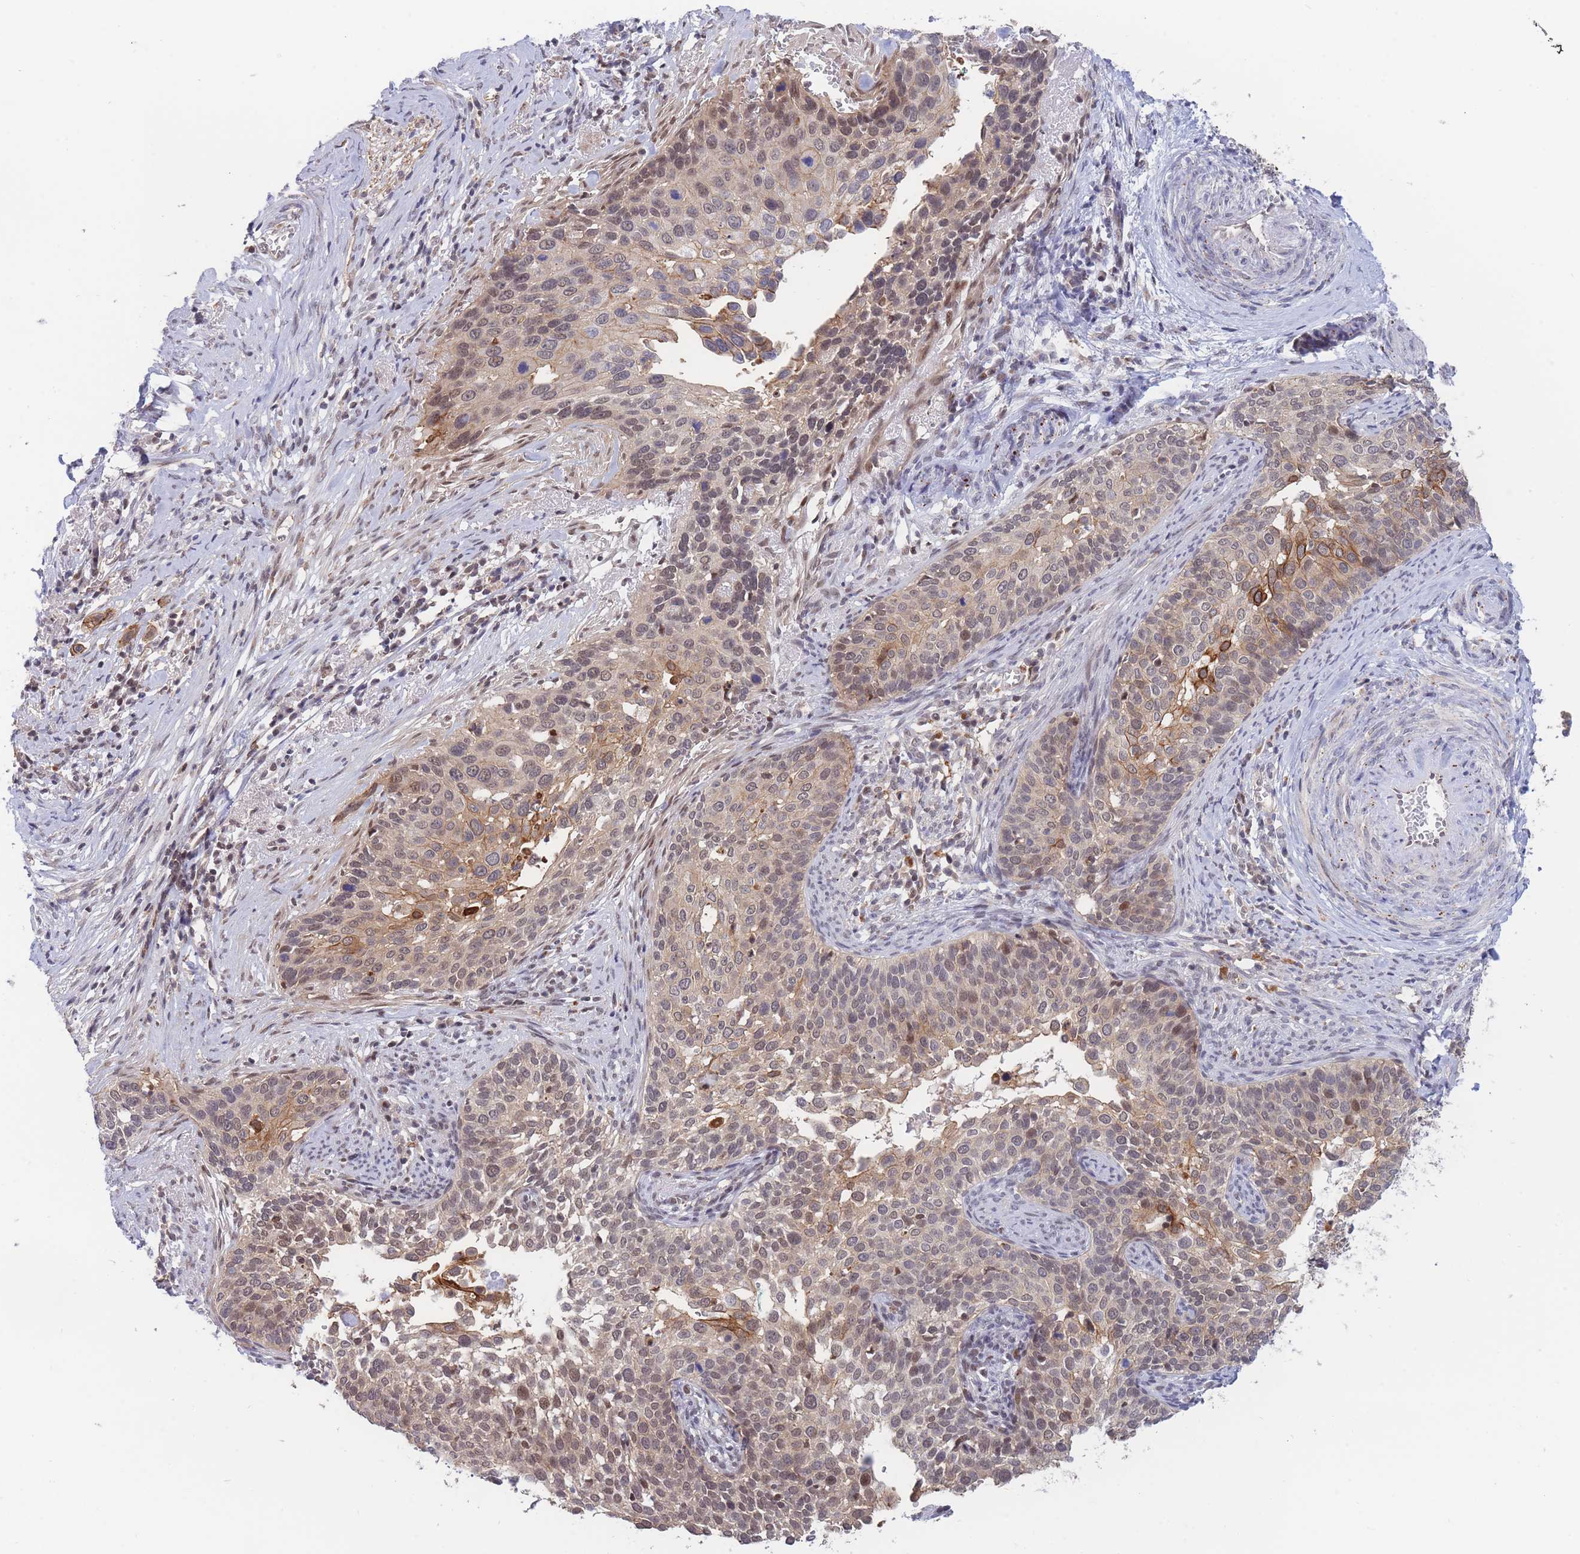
{"staining": {"intensity": "strong", "quantity": "<25%", "location": "cytoplasmic/membranous,nuclear"}, "tissue": "cervical cancer", "cell_type": "Tumor cells", "image_type": "cancer", "snomed": [{"axis": "morphology", "description": "Squamous cell carcinoma, NOS"}, {"axis": "topography", "description": "Cervix"}], "caption": "A histopathology image of cervical cancer stained for a protein displays strong cytoplasmic/membranous and nuclear brown staining in tumor cells.", "gene": "BOD1L1", "patient": {"sex": "female", "age": 44}}